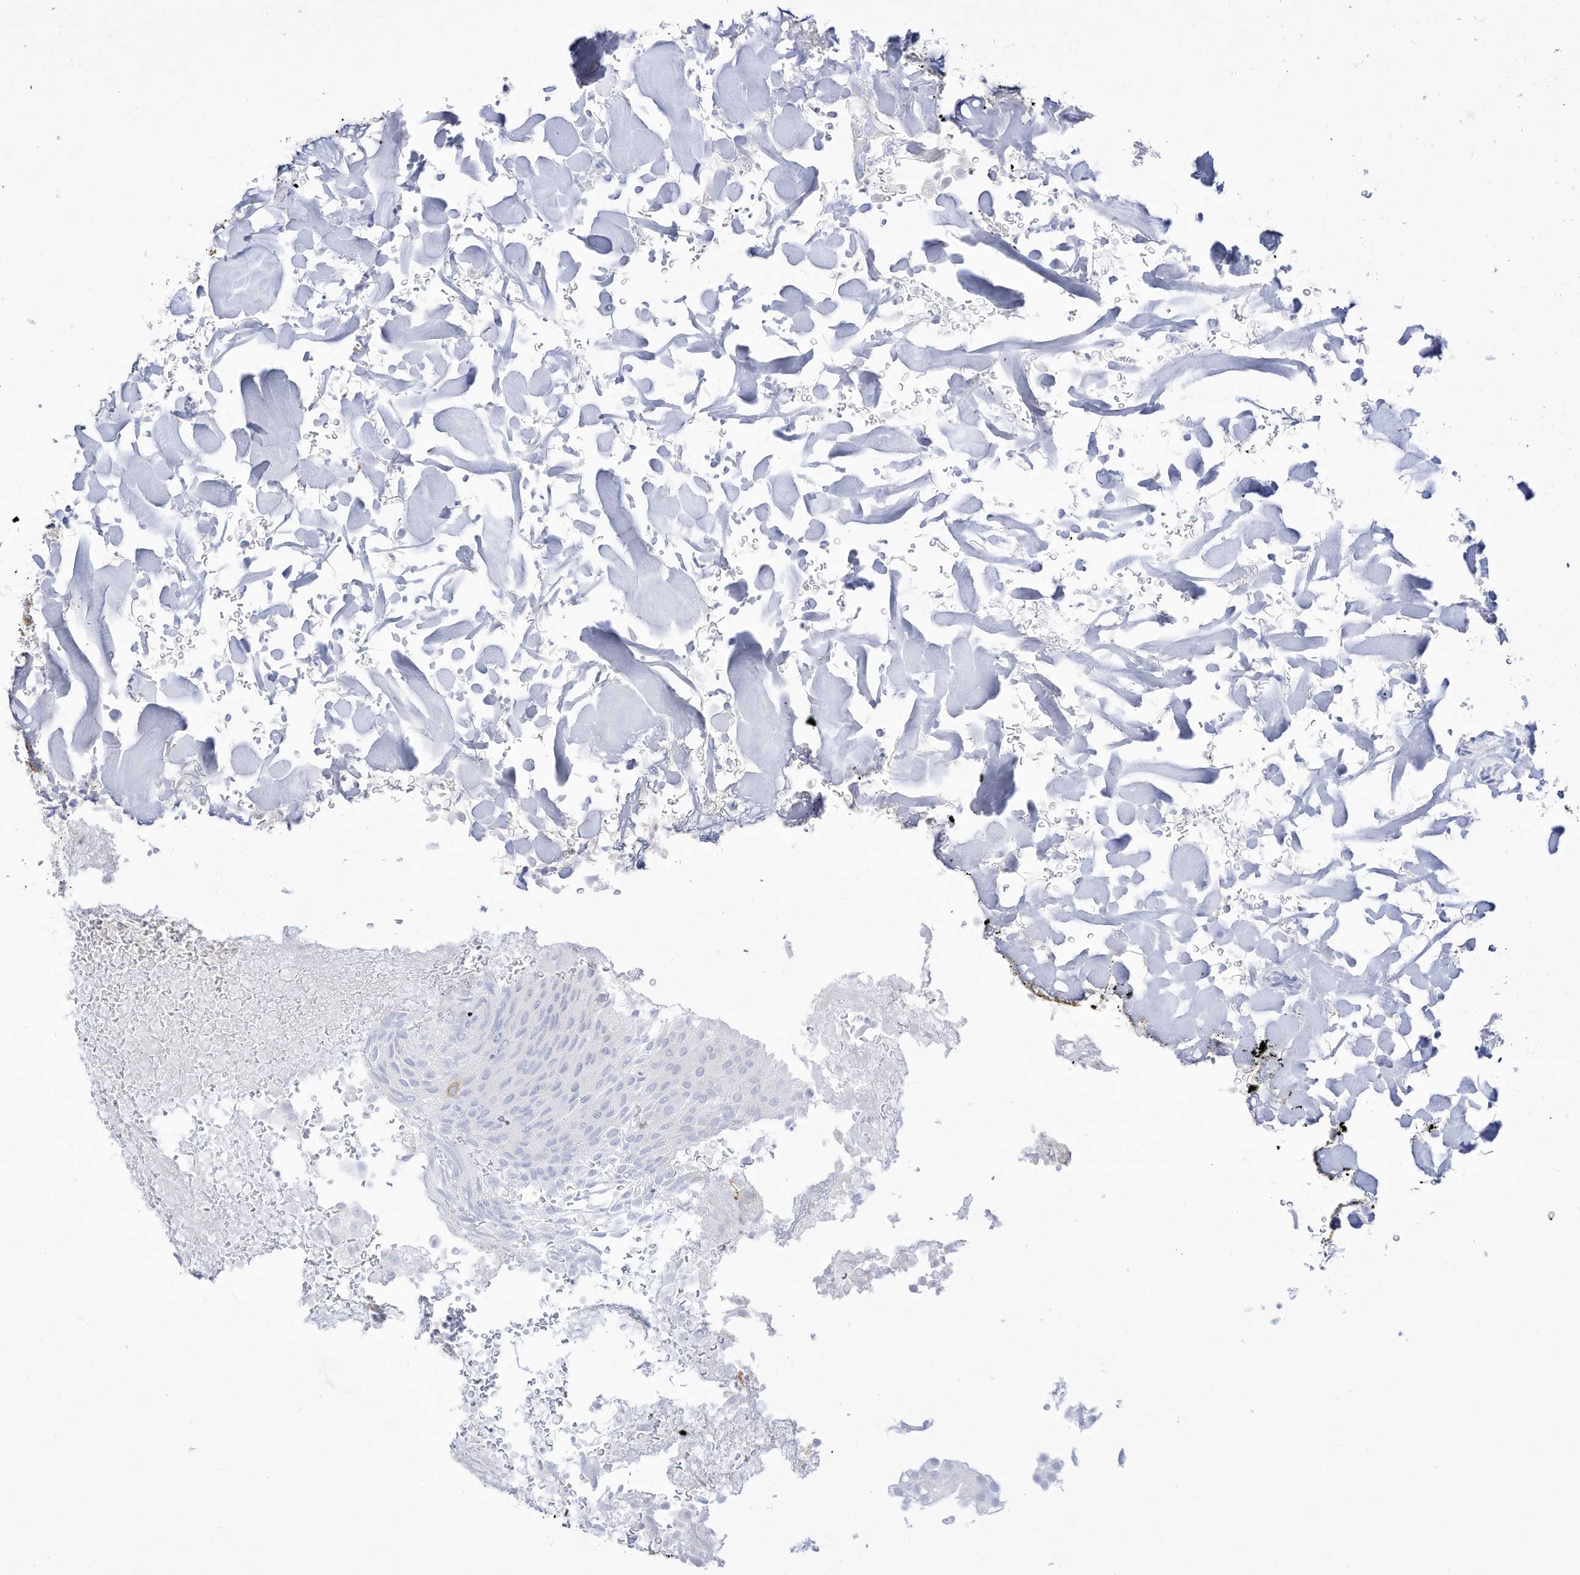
{"staining": {"intensity": "negative", "quantity": "none", "location": "none"}, "tissue": "urothelial cancer", "cell_type": "Tumor cells", "image_type": "cancer", "snomed": [{"axis": "morphology", "description": "Urothelial carcinoma, Low grade"}, {"axis": "topography", "description": "Urinary bladder"}], "caption": "Urothelial carcinoma (low-grade) stained for a protein using immunohistochemistry (IHC) demonstrates no expression tumor cells.", "gene": "DMKN", "patient": {"sex": "male", "age": 78}}